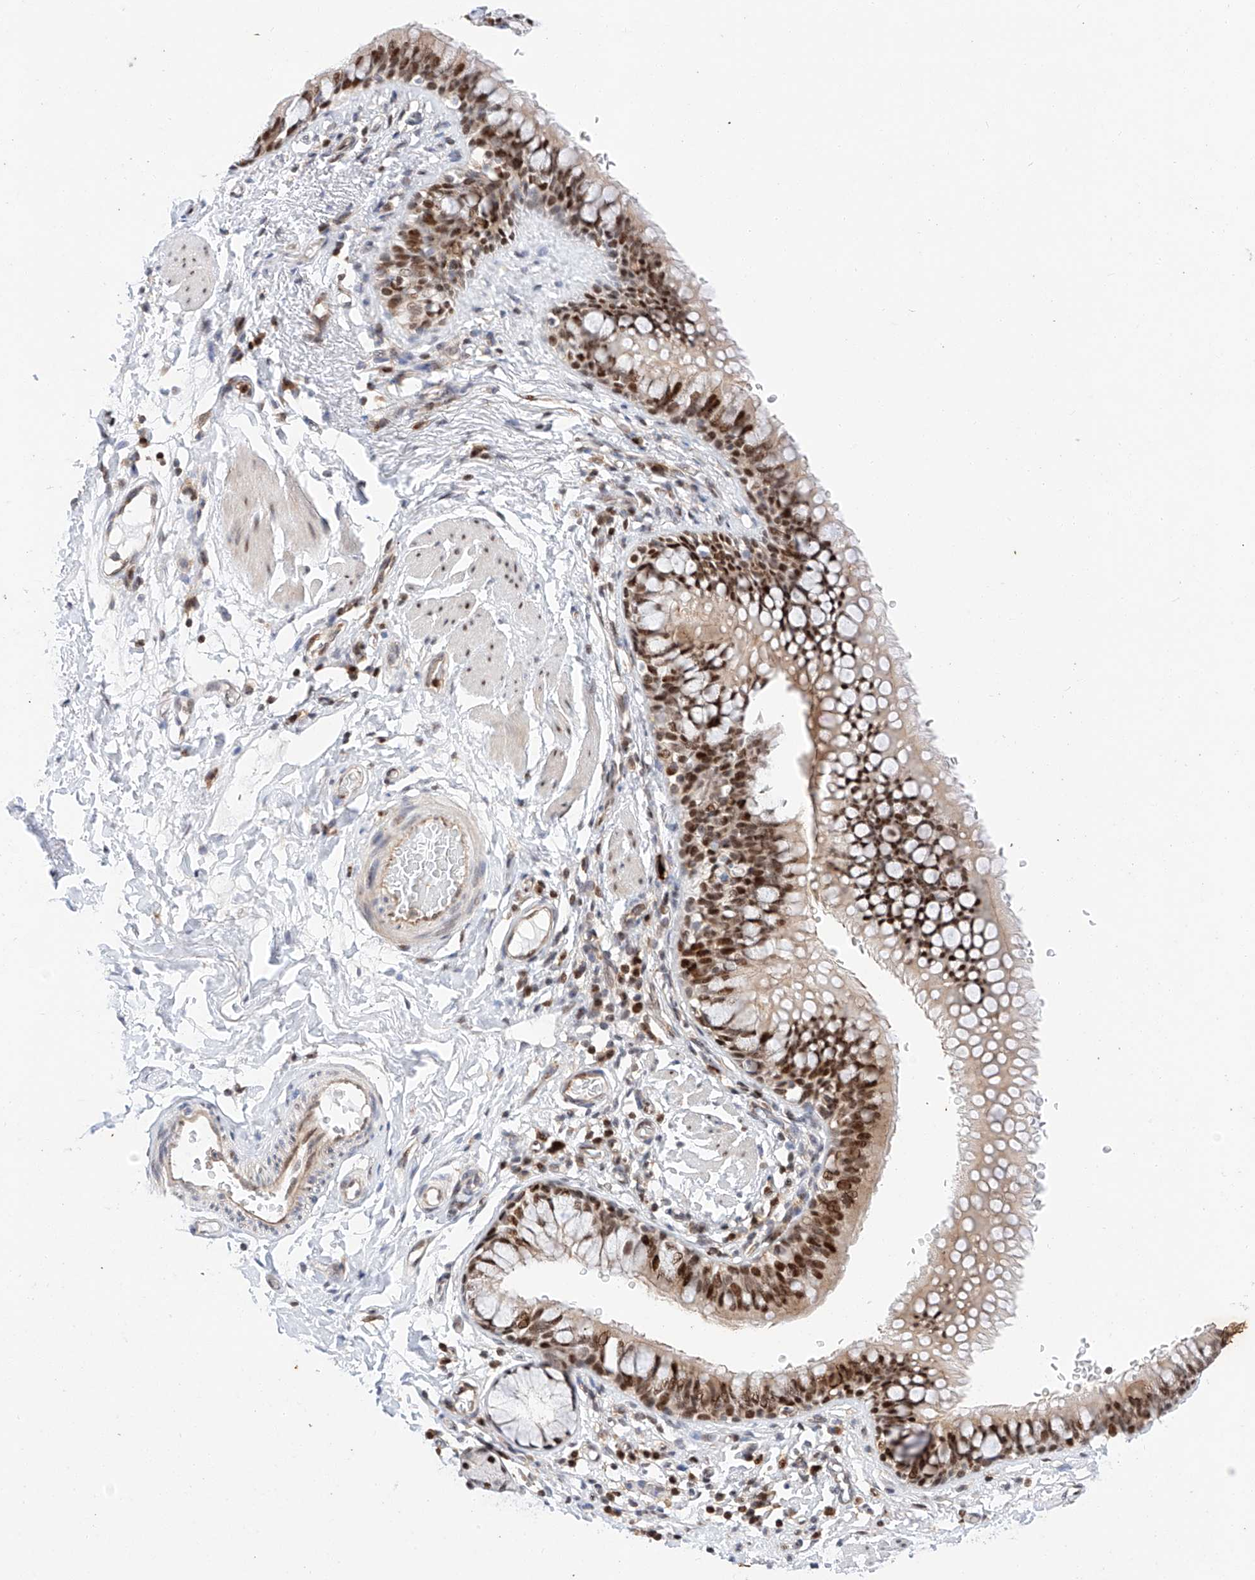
{"staining": {"intensity": "strong", "quantity": ">75%", "location": "nuclear"}, "tissue": "bronchus", "cell_type": "Respiratory epithelial cells", "image_type": "normal", "snomed": [{"axis": "morphology", "description": "Normal tissue, NOS"}, {"axis": "topography", "description": "Cartilage tissue"}, {"axis": "topography", "description": "Bronchus"}], "caption": "Immunohistochemical staining of normal bronchus reveals high levels of strong nuclear expression in approximately >75% of respiratory epithelial cells. Using DAB (3,3'-diaminobenzidine) (brown) and hematoxylin (blue) stains, captured at high magnification using brightfield microscopy.", "gene": "HDAC9", "patient": {"sex": "female", "age": 36}}